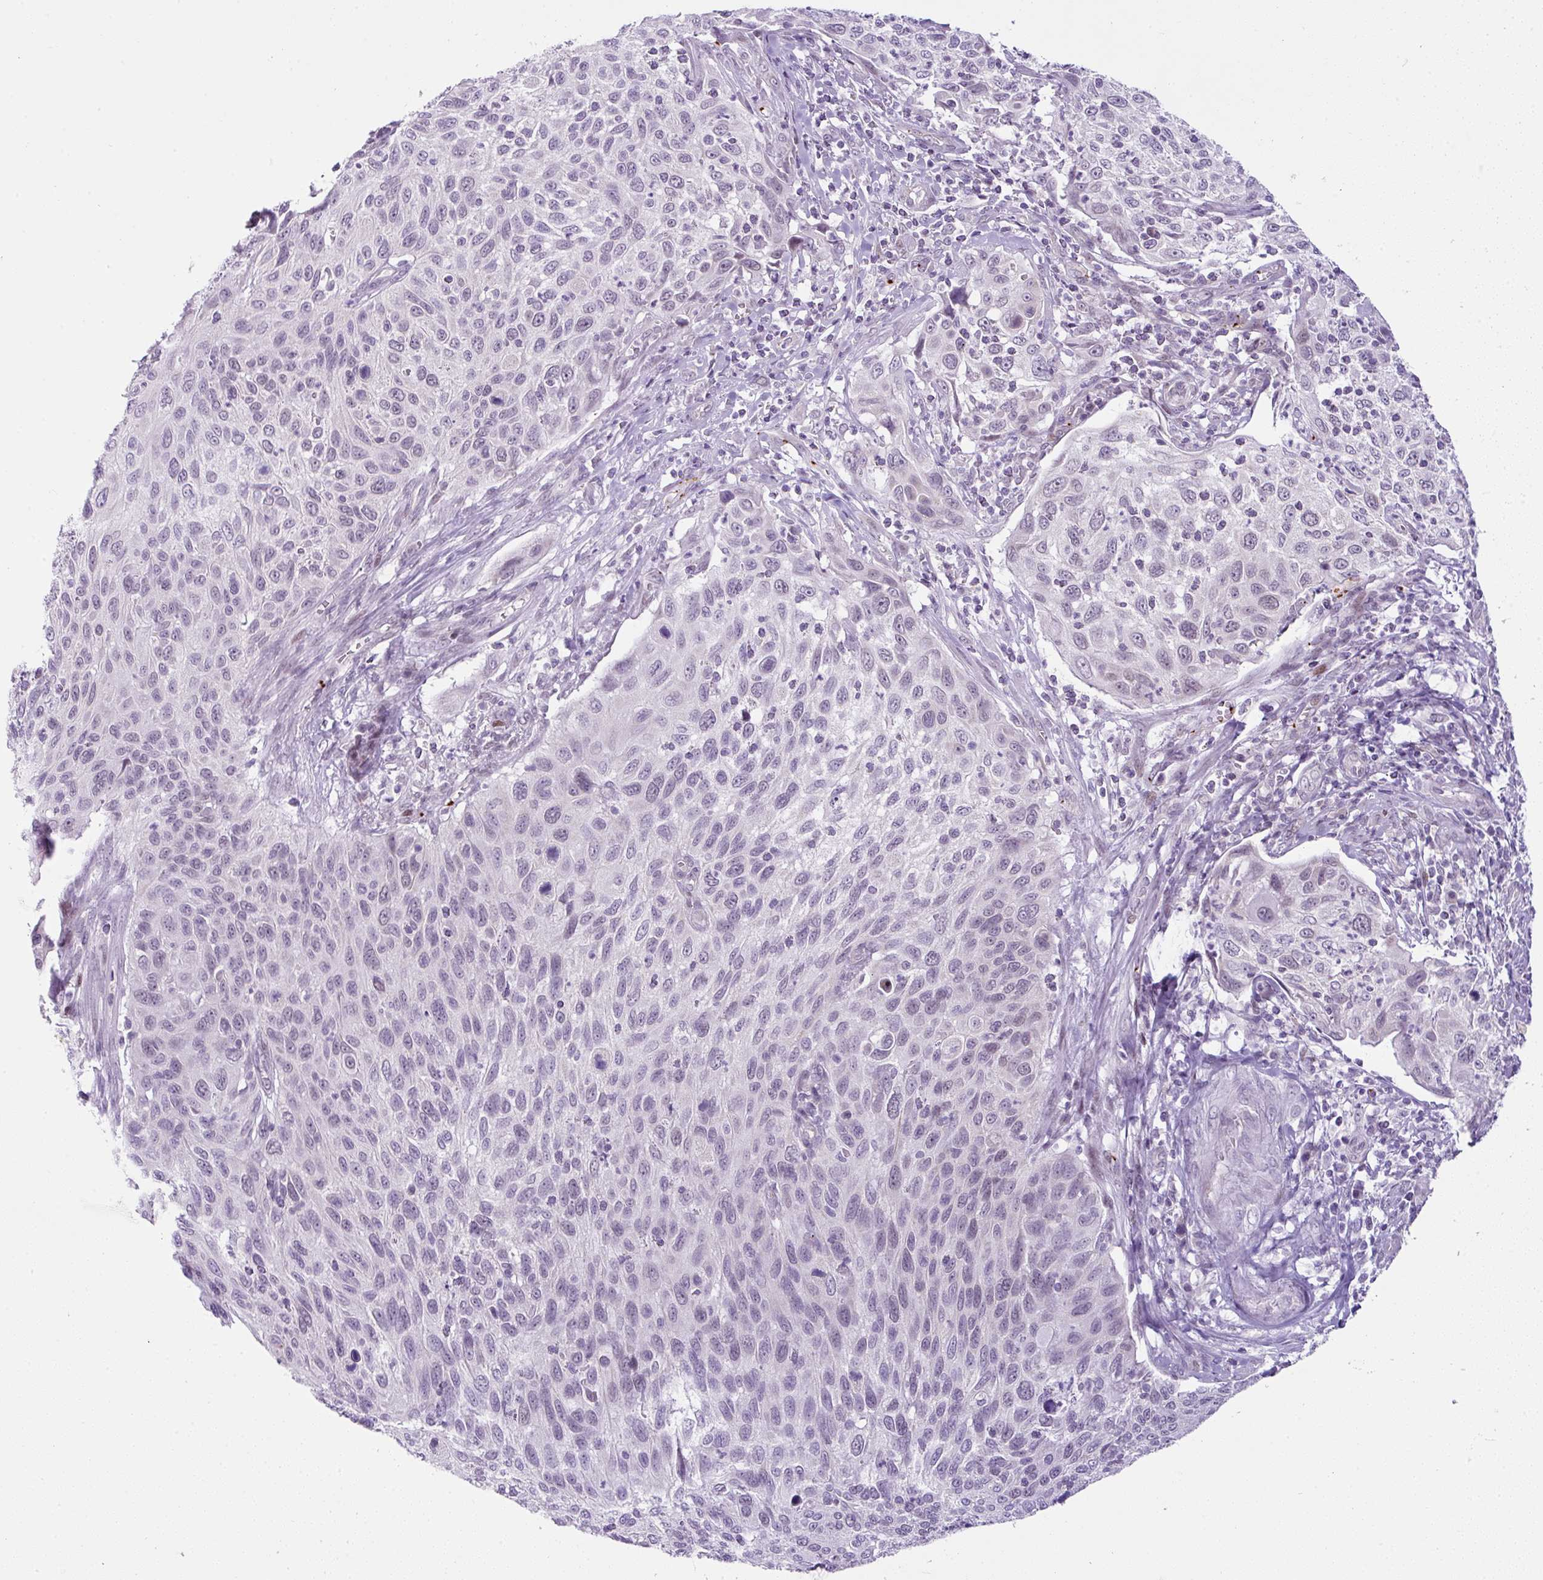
{"staining": {"intensity": "negative", "quantity": "none", "location": "none"}, "tissue": "cervical cancer", "cell_type": "Tumor cells", "image_type": "cancer", "snomed": [{"axis": "morphology", "description": "Squamous cell carcinoma, NOS"}, {"axis": "topography", "description": "Cervix"}], "caption": "A micrograph of human cervical cancer is negative for staining in tumor cells.", "gene": "CMTM5", "patient": {"sex": "female", "age": 70}}